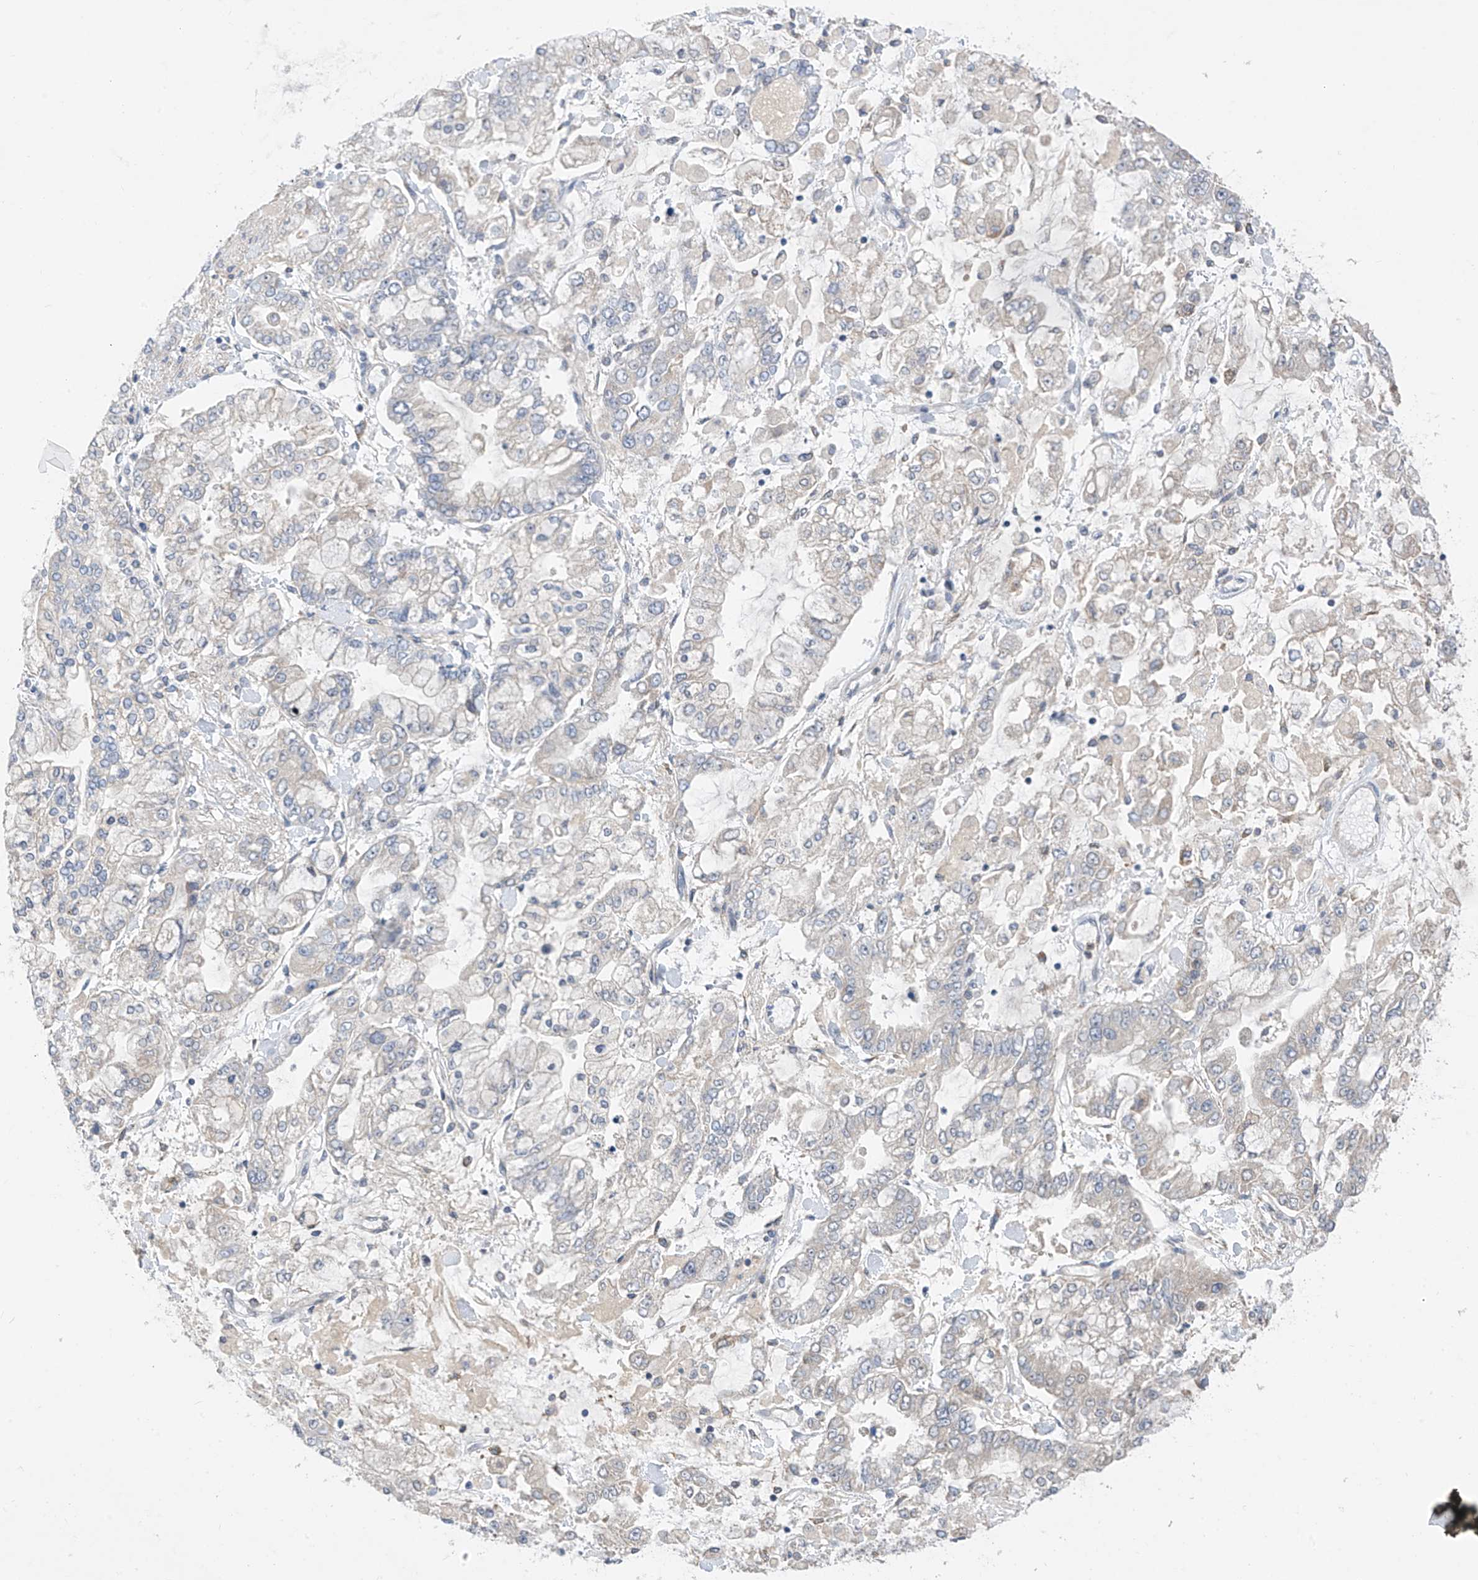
{"staining": {"intensity": "negative", "quantity": "none", "location": "none"}, "tissue": "stomach cancer", "cell_type": "Tumor cells", "image_type": "cancer", "snomed": [{"axis": "morphology", "description": "Normal tissue, NOS"}, {"axis": "morphology", "description": "Adenocarcinoma, NOS"}, {"axis": "topography", "description": "Stomach, upper"}, {"axis": "topography", "description": "Stomach"}], "caption": "Immunohistochemistry (IHC) histopathology image of human stomach cancer stained for a protein (brown), which reveals no expression in tumor cells.", "gene": "CYP4V2", "patient": {"sex": "male", "age": 76}}